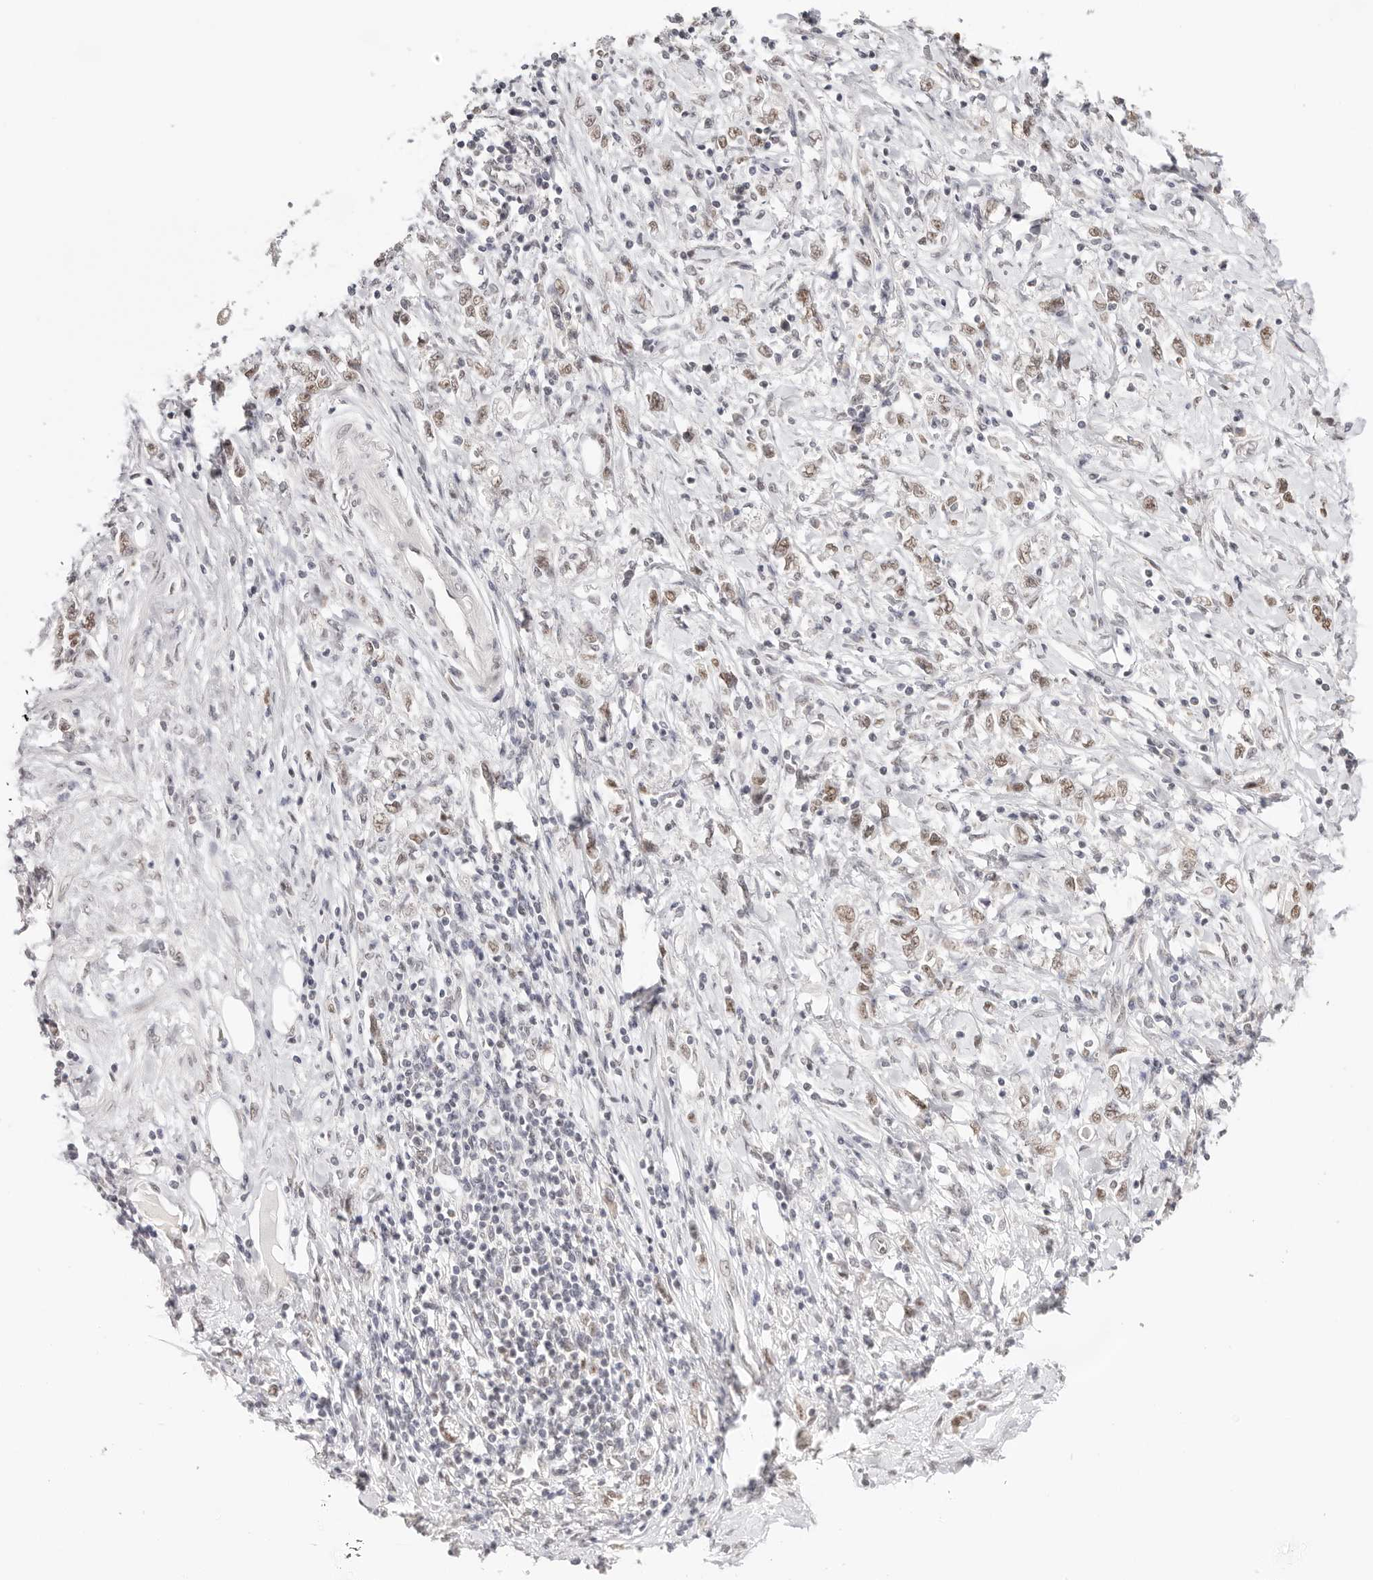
{"staining": {"intensity": "moderate", "quantity": ">75%", "location": "nuclear"}, "tissue": "stomach cancer", "cell_type": "Tumor cells", "image_type": "cancer", "snomed": [{"axis": "morphology", "description": "Adenocarcinoma, NOS"}, {"axis": "topography", "description": "Stomach"}], "caption": "IHC (DAB) staining of human stomach cancer (adenocarcinoma) reveals moderate nuclear protein staining in about >75% of tumor cells.", "gene": "RFC3", "patient": {"sex": "female", "age": 76}}